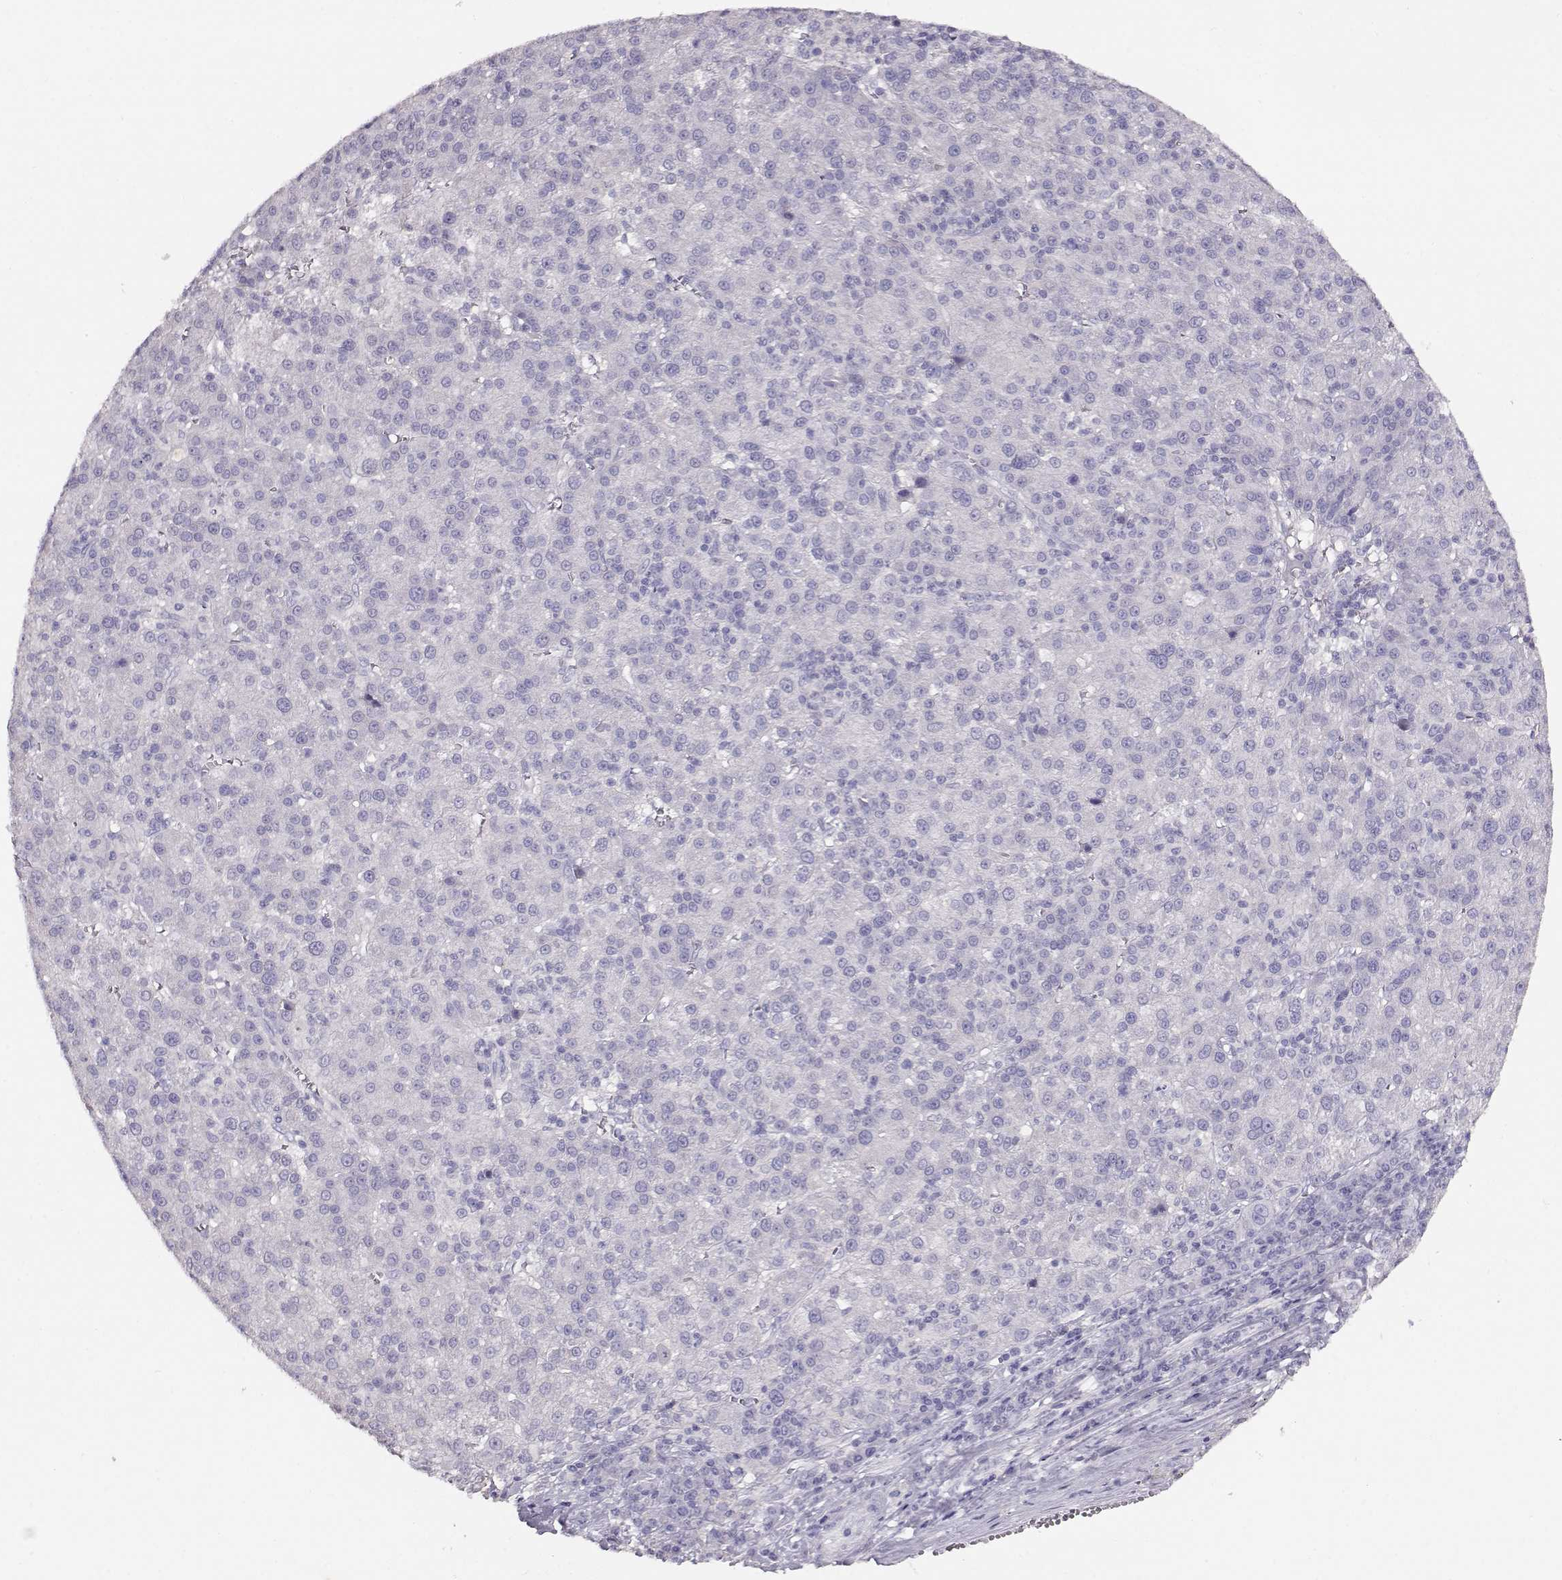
{"staining": {"intensity": "negative", "quantity": "none", "location": "none"}, "tissue": "liver cancer", "cell_type": "Tumor cells", "image_type": "cancer", "snomed": [{"axis": "morphology", "description": "Carcinoma, Hepatocellular, NOS"}, {"axis": "topography", "description": "Liver"}], "caption": "A histopathology image of liver cancer stained for a protein demonstrates no brown staining in tumor cells.", "gene": "NDRG4", "patient": {"sex": "female", "age": 60}}